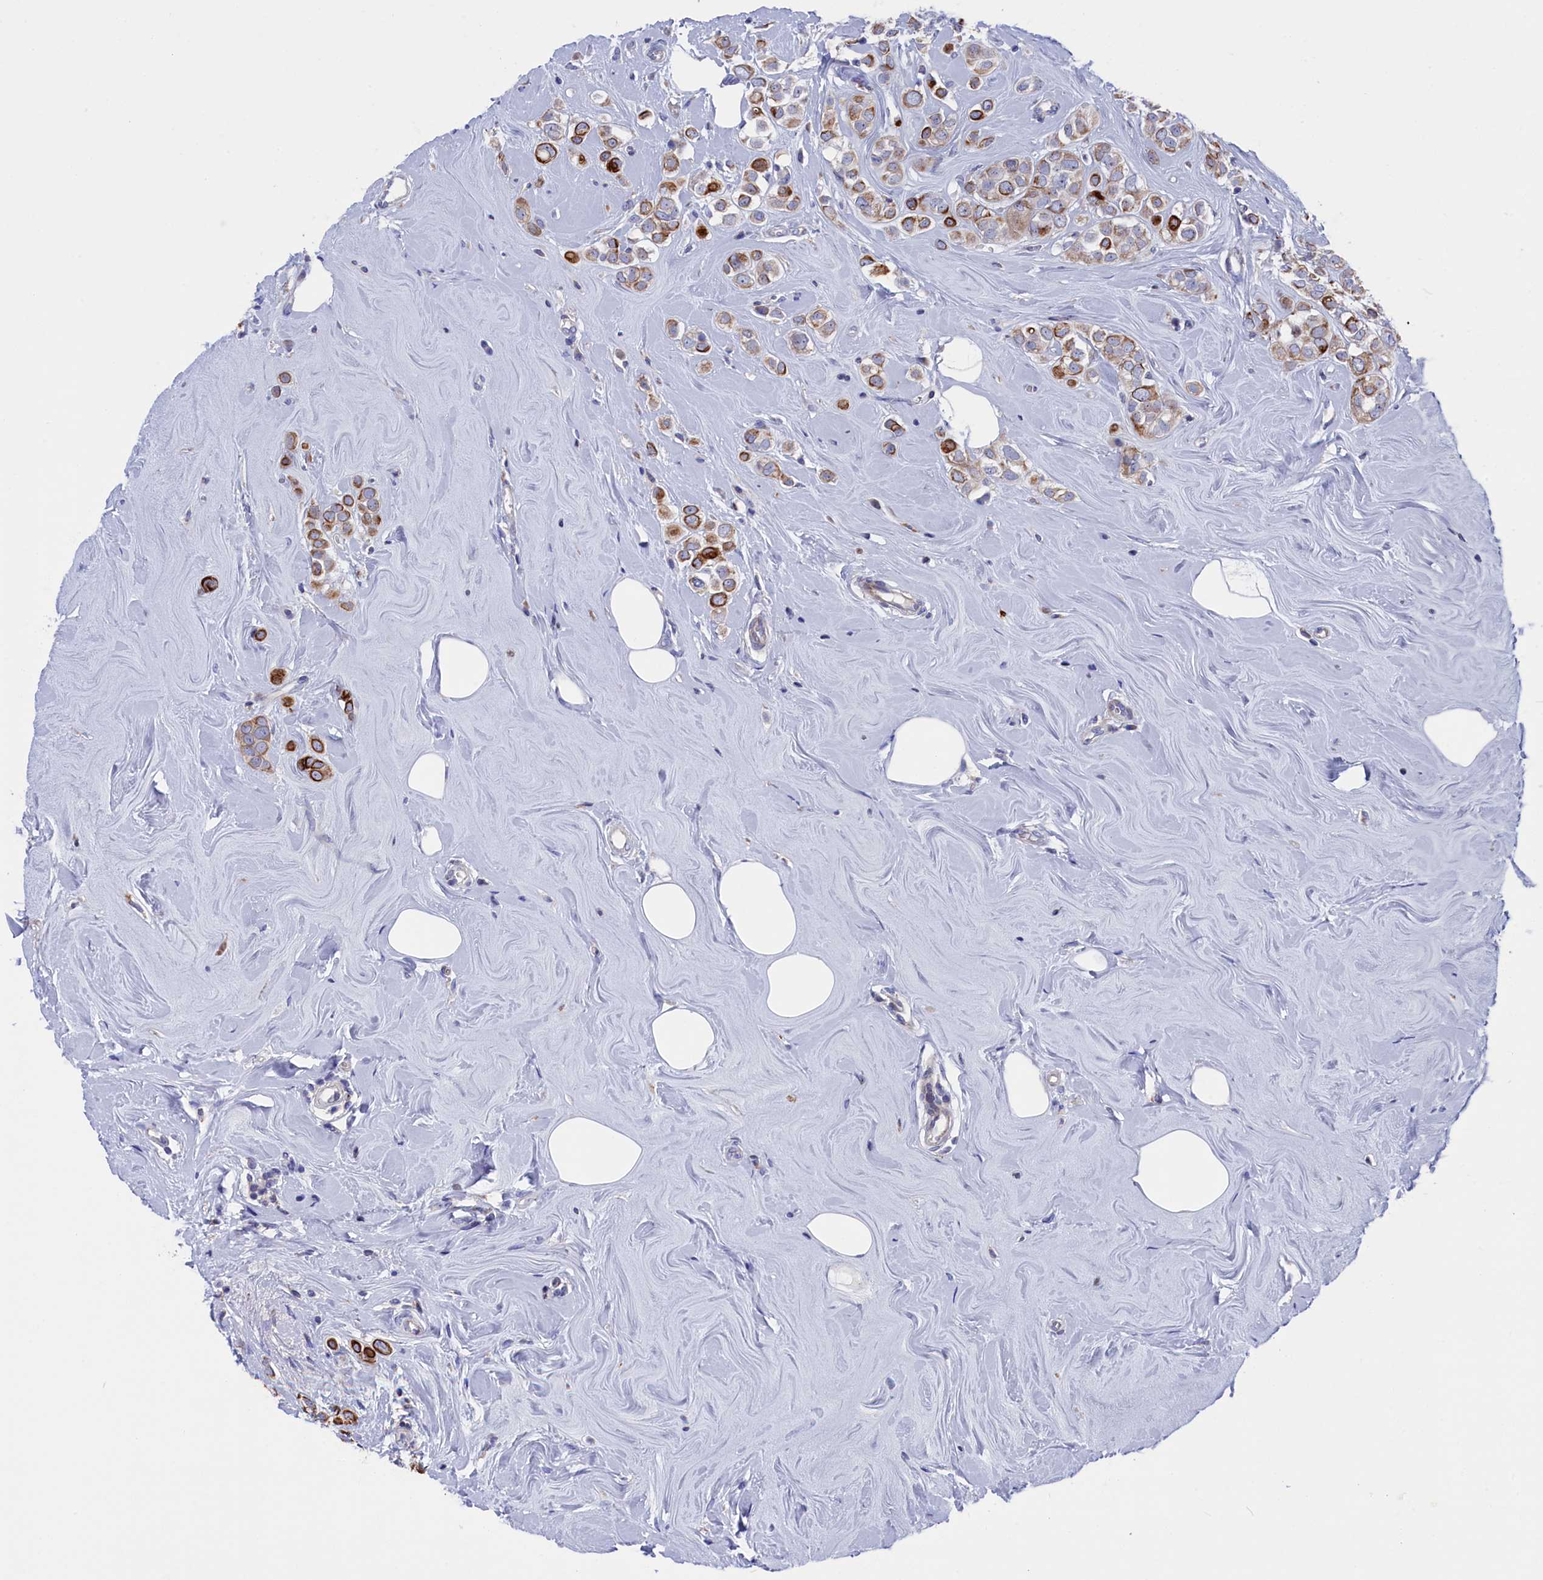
{"staining": {"intensity": "moderate", "quantity": ">75%", "location": "cytoplasmic/membranous"}, "tissue": "breast cancer", "cell_type": "Tumor cells", "image_type": "cancer", "snomed": [{"axis": "morphology", "description": "Lobular carcinoma"}, {"axis": "topography", "description": "Breast"}], "caption": "A high-resolution micrograph shows immunohistochemistry (IHC) staining of breast cancer, which displays moderate cytoplasmic/membranous positivity in approximately >75% of tumor cells.", "gene": "NUDT7", "patient": {"sex": "female", "age": 47}}